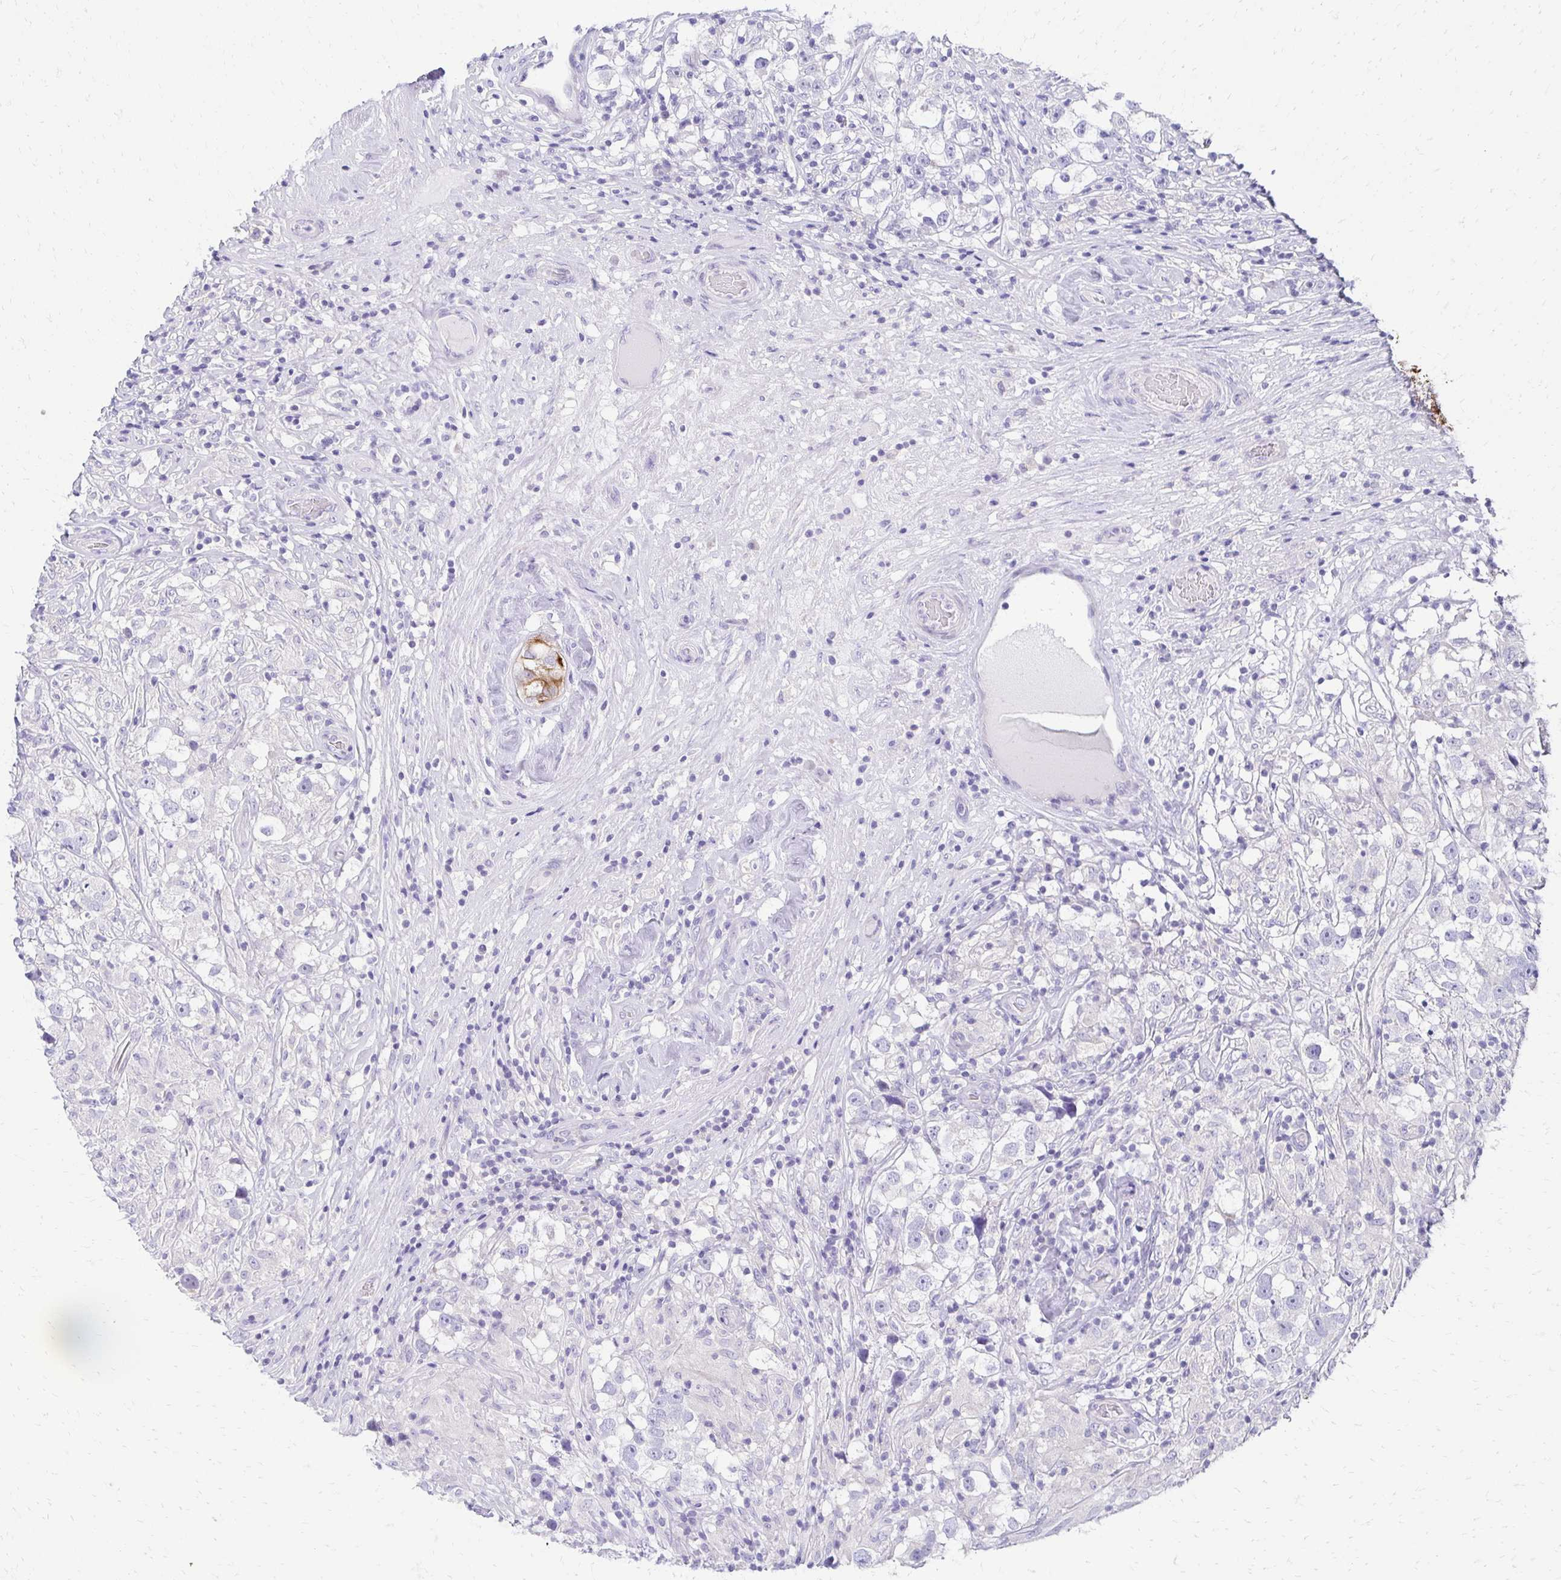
{"staining": {"intensity": "negative", "quantity": "none", "location": "none"}, "tissue": "testis cancer", "cell_type": "Tumor cells", "image_type": "cancer", "snomed": [{"axis": "morphology", "description": "Seminoma, NOS"}, {"axis": "topography", "description": "Testis"}], "caption": "Testis cancer was stained to show a protein in brown. There is no significant positivity in tumor cells.", "gene": "C1QTNF2", "patient": {"sex": "male", "age": 46}}